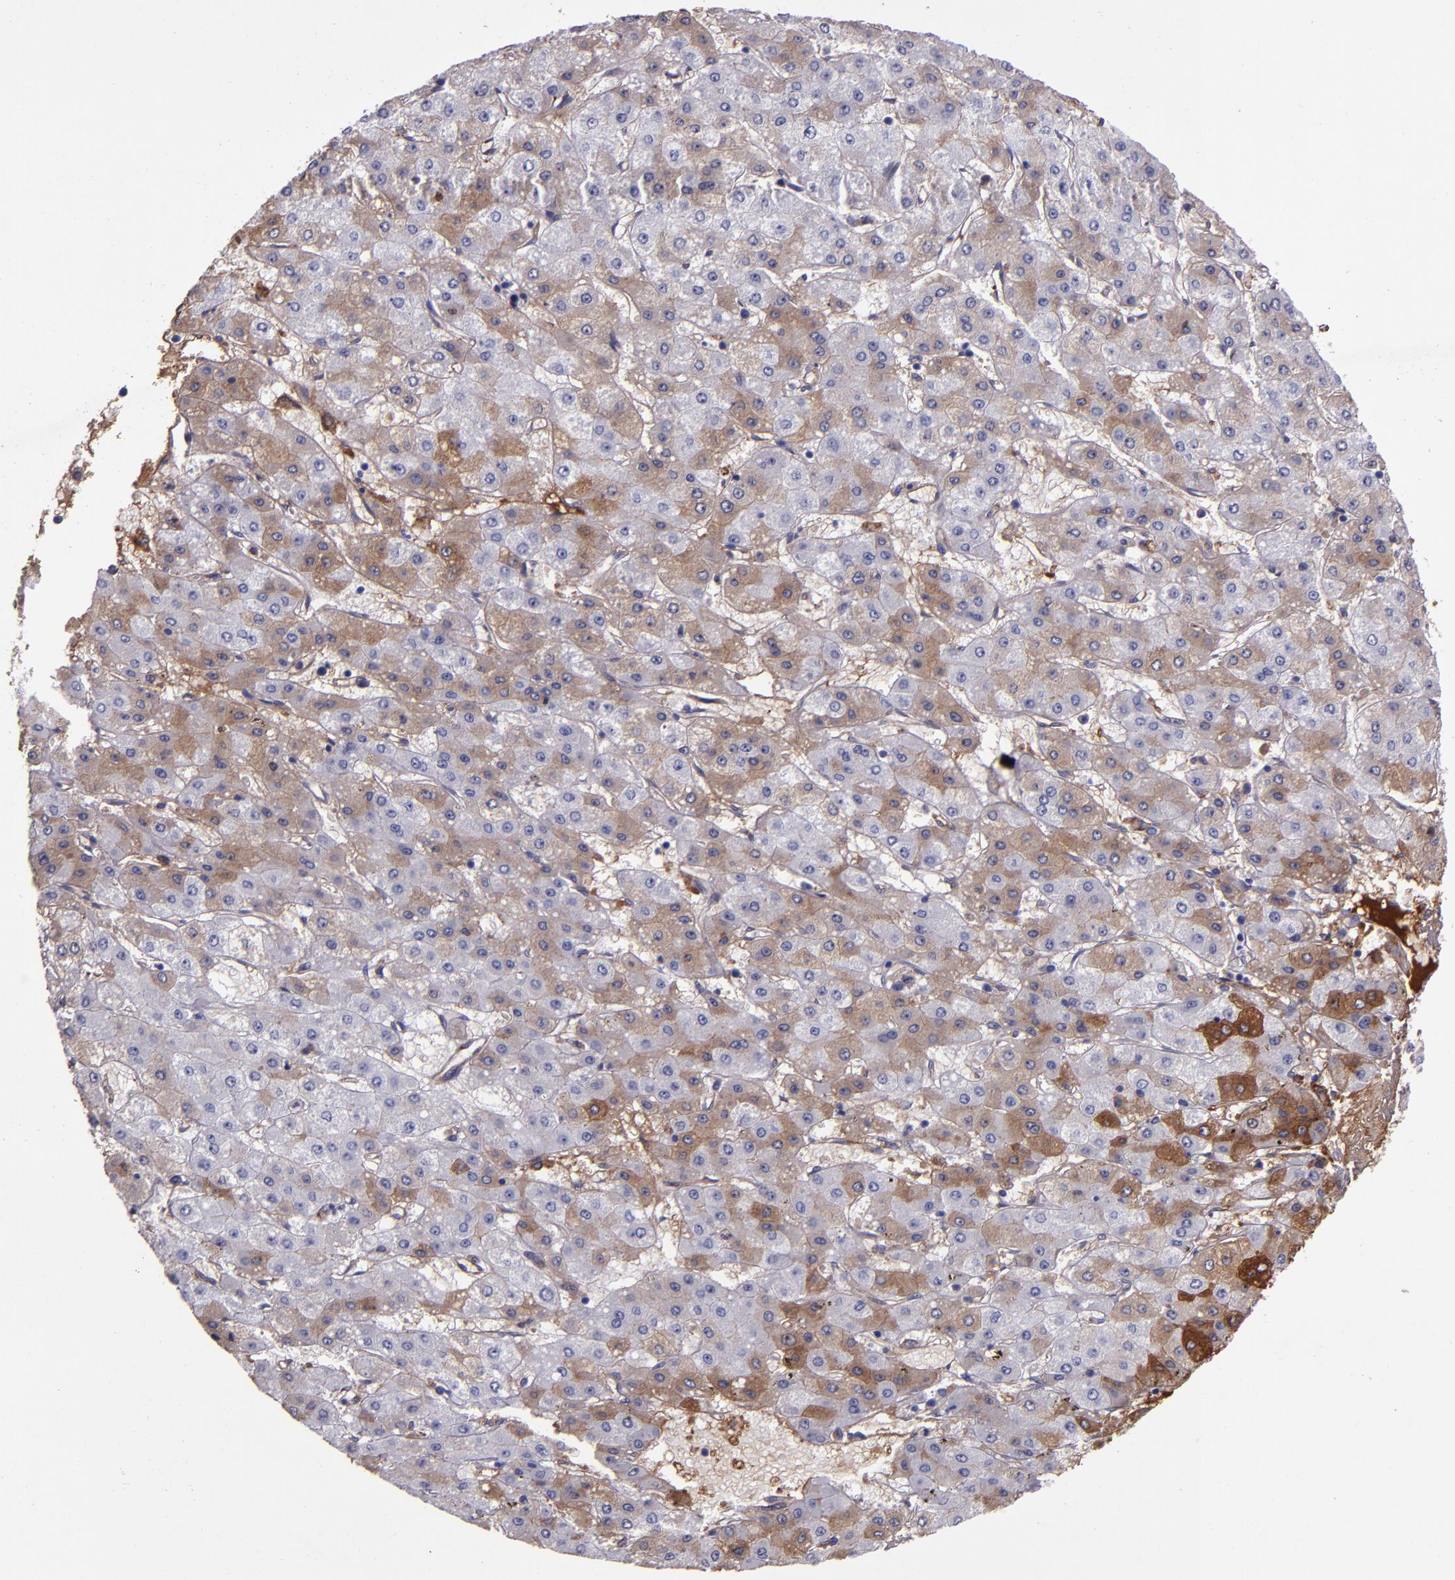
{"staining": {"intensity": "weak", "quantity": "25%-75%", "location": "cytoplasmic/membranous"}, "tissue": "liver cancer", "cell_type": "Tumor cells", "image_type": "cancer", "snomed": [{"axis": "morphology", "description": "Carcinoma, Hepatocellular, NOS"}, {"axis": "topography", "description": "Liver"}], "caption": "DAB immunohistochemical staining of human hepatocellular carcinoma (liver) reveals weak cytoplasmic/membranous protein expression in about 25%-75% of tumor cells.", "gene": "A2M", "patient": {"sex": "female", "age": 52}}